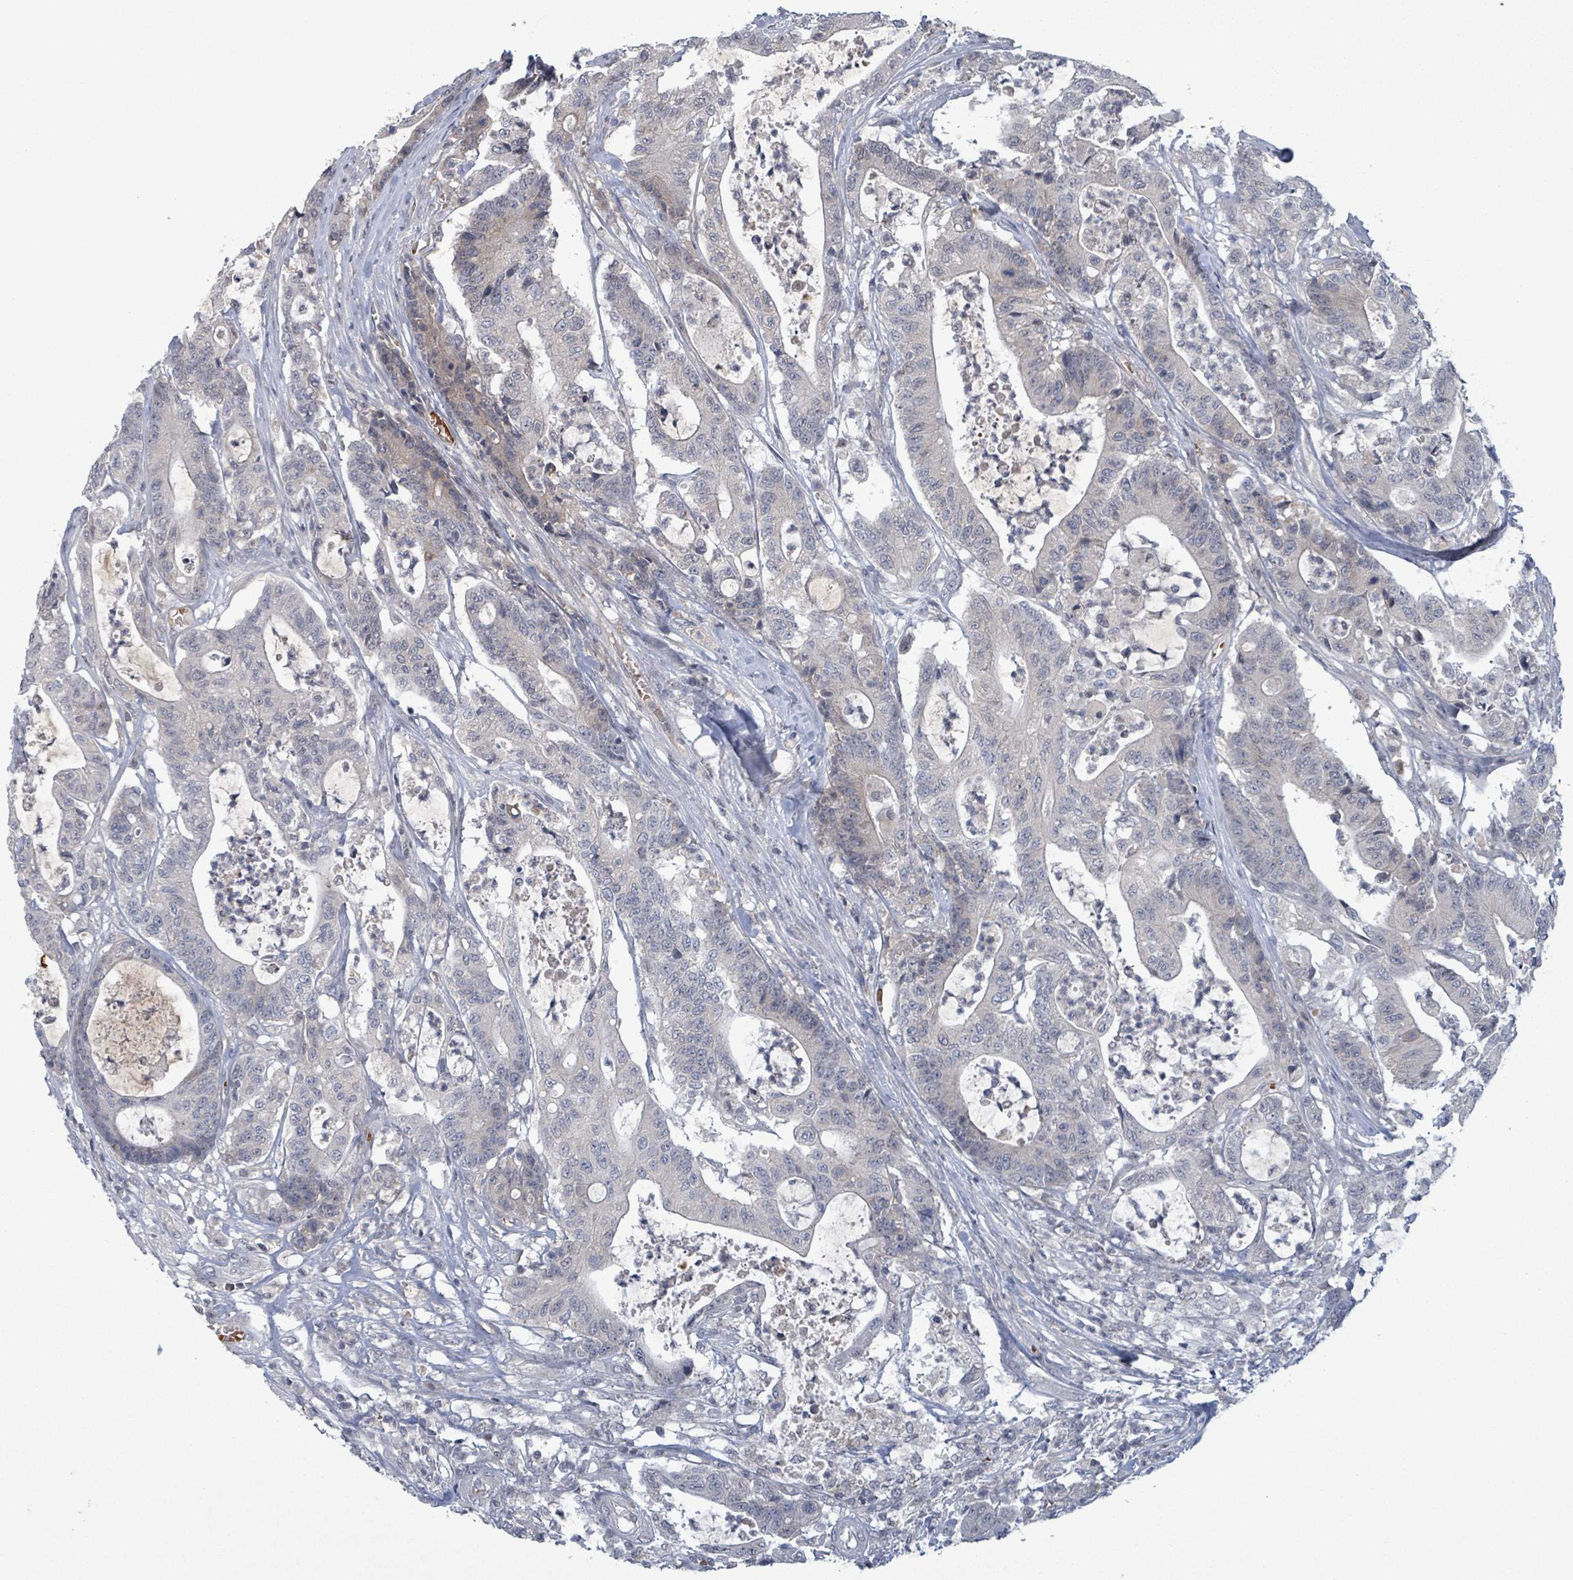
{"staining": {"intensity": "negative", "quantity": "none", "location": "none"}, "tissue": "colorectal cancer", "cell_type": "Tumor cells", "image_type": "cancer", "snomed": [{"axis": "morphology", "description": "Adenocarcinoma, NOS"}, {"axis": "topography", "description": "Colon"}], "caption": "Human colorectal cancer stained for a protein using IHC reveals no staining in tumor cells.", "gene": "GRM8", "patient": {"sex": "female", "age": 84}}